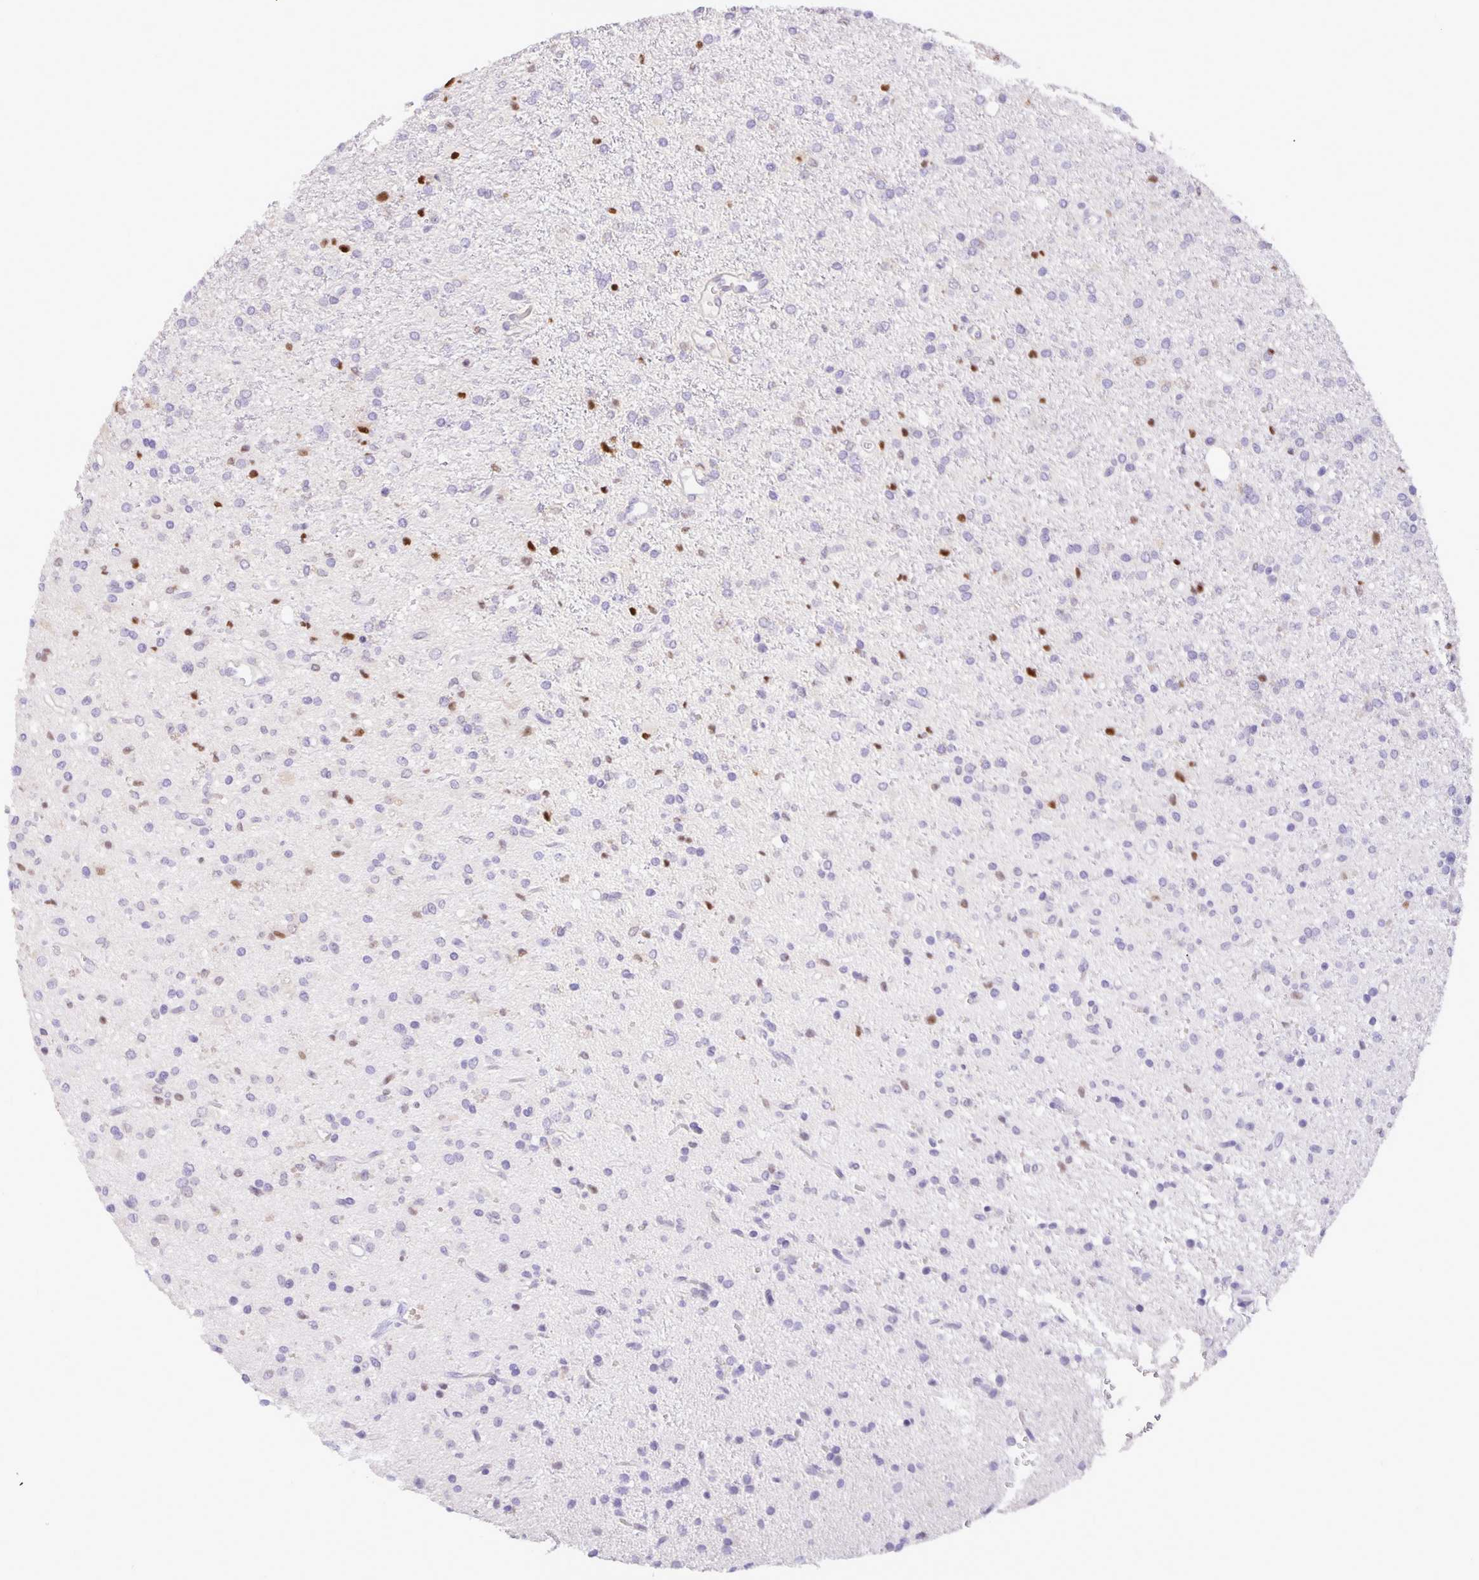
{"staining": {"intensity": "negative", "quantity": "none", "location": "none"}, "tissue": "glioma", "cell_type": "Tumor cells", "image_type": "cancer", "snomed": [{"axis": "morphology", "description": "Glioma, malignant, Low grade"}, {"axis": "topography", "description": "Brain"}], "caption": "There is no significant expression in tumor cells of glioma.", "gene": "FOSL2", "patient": {"sex": "female", "age": 33}}